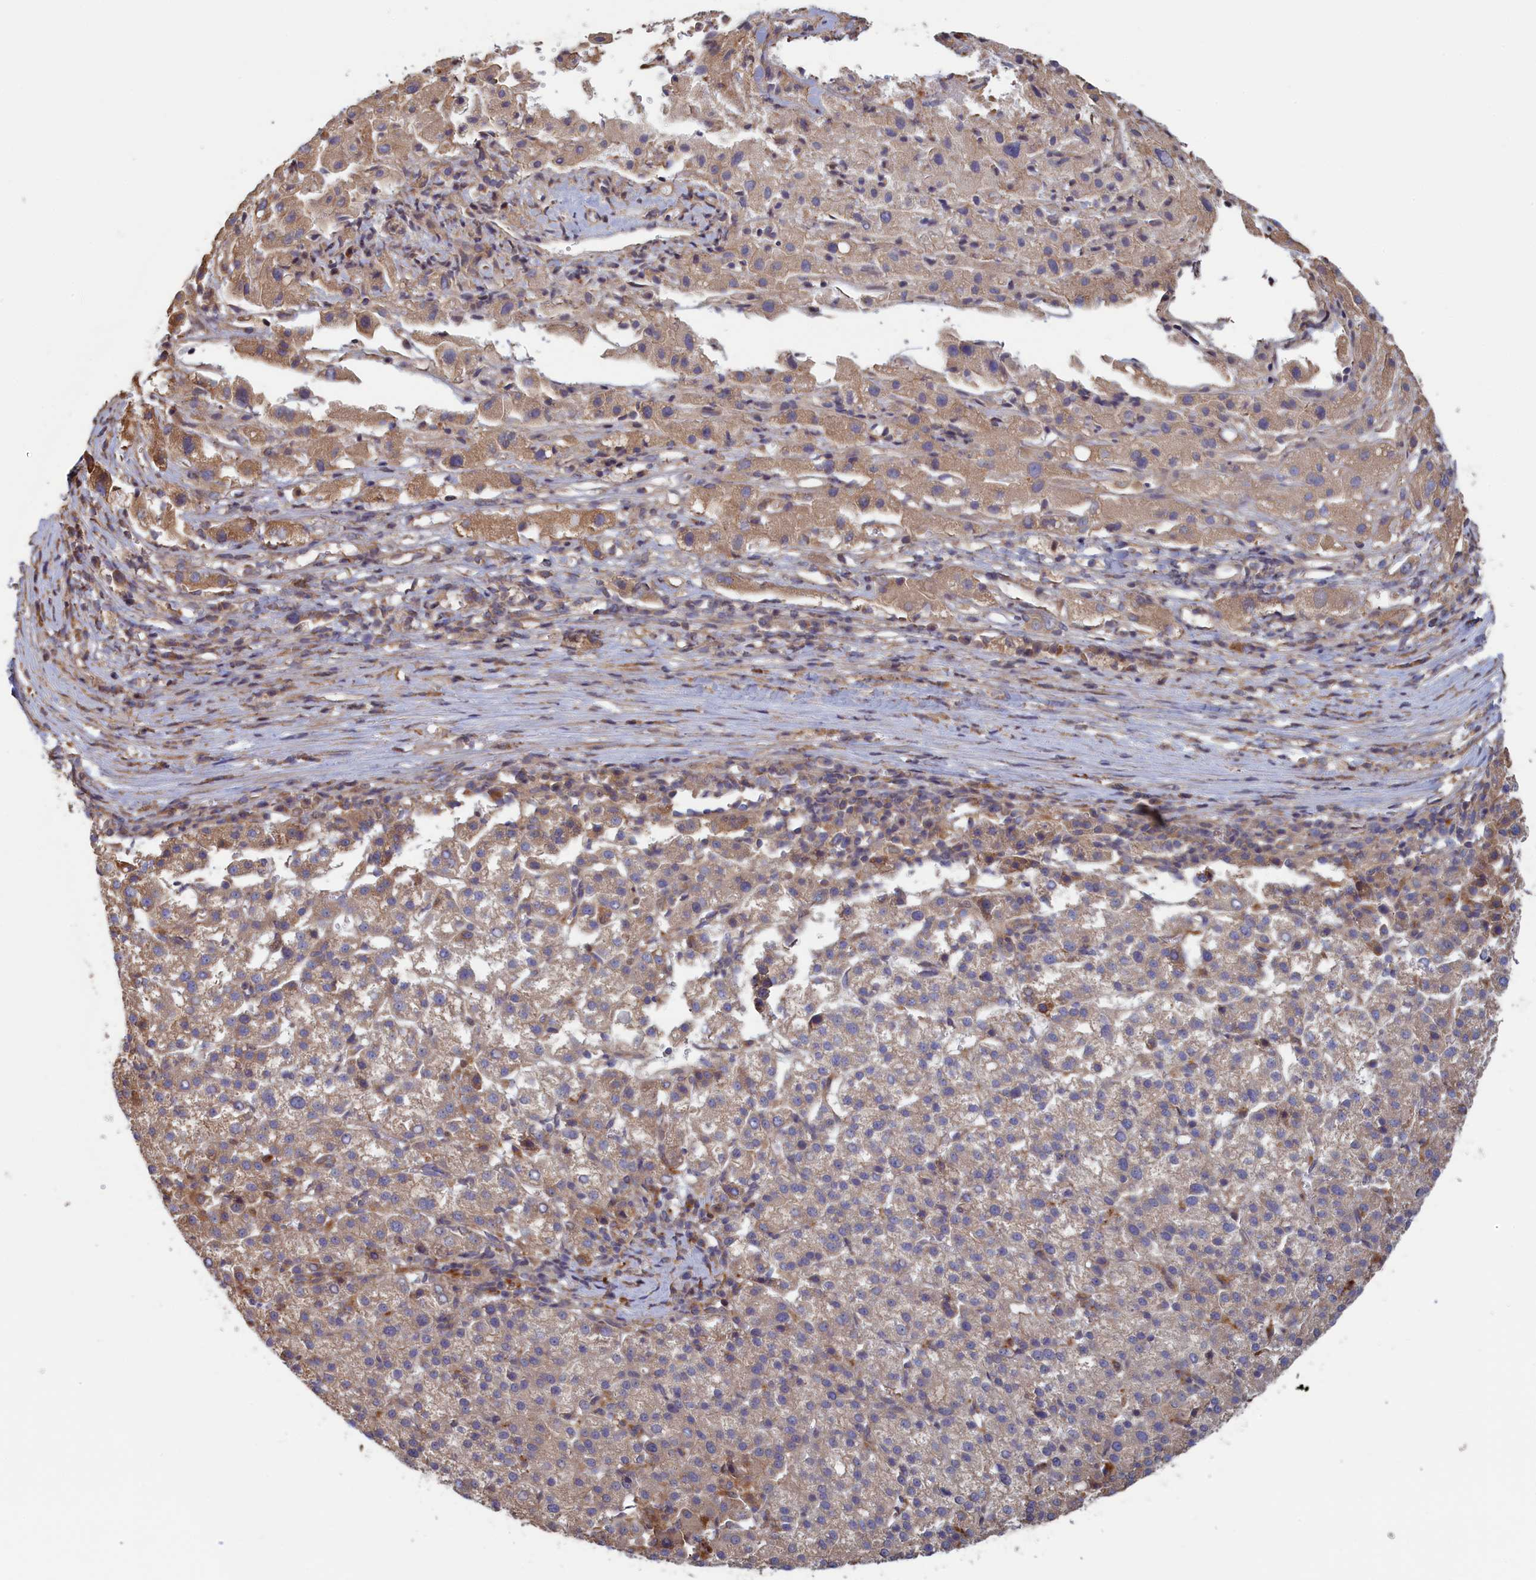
{"staining": {"intensity": "weak", "quantity": "25%-75%", "location": "cytoplasmic/membranous"}, "tissue": "liver cancer", "cell_type": "Tumor cells", "image_type": "cancer", "snomed": [{"axis": "morphology", "description": "Carcinoma, Hepatocellular, NOS"}, {"axis": "topography", "description": "Liver"}], "caption": "Immunohistochemical staining of human liver hepatocellular carcinoma reveals weak cytoplasmic/membranous protein expression in approximately 25%-75% of tumor cells.", "gene": "RILPL1", "patient": {"sex": "female", "age": 58}}